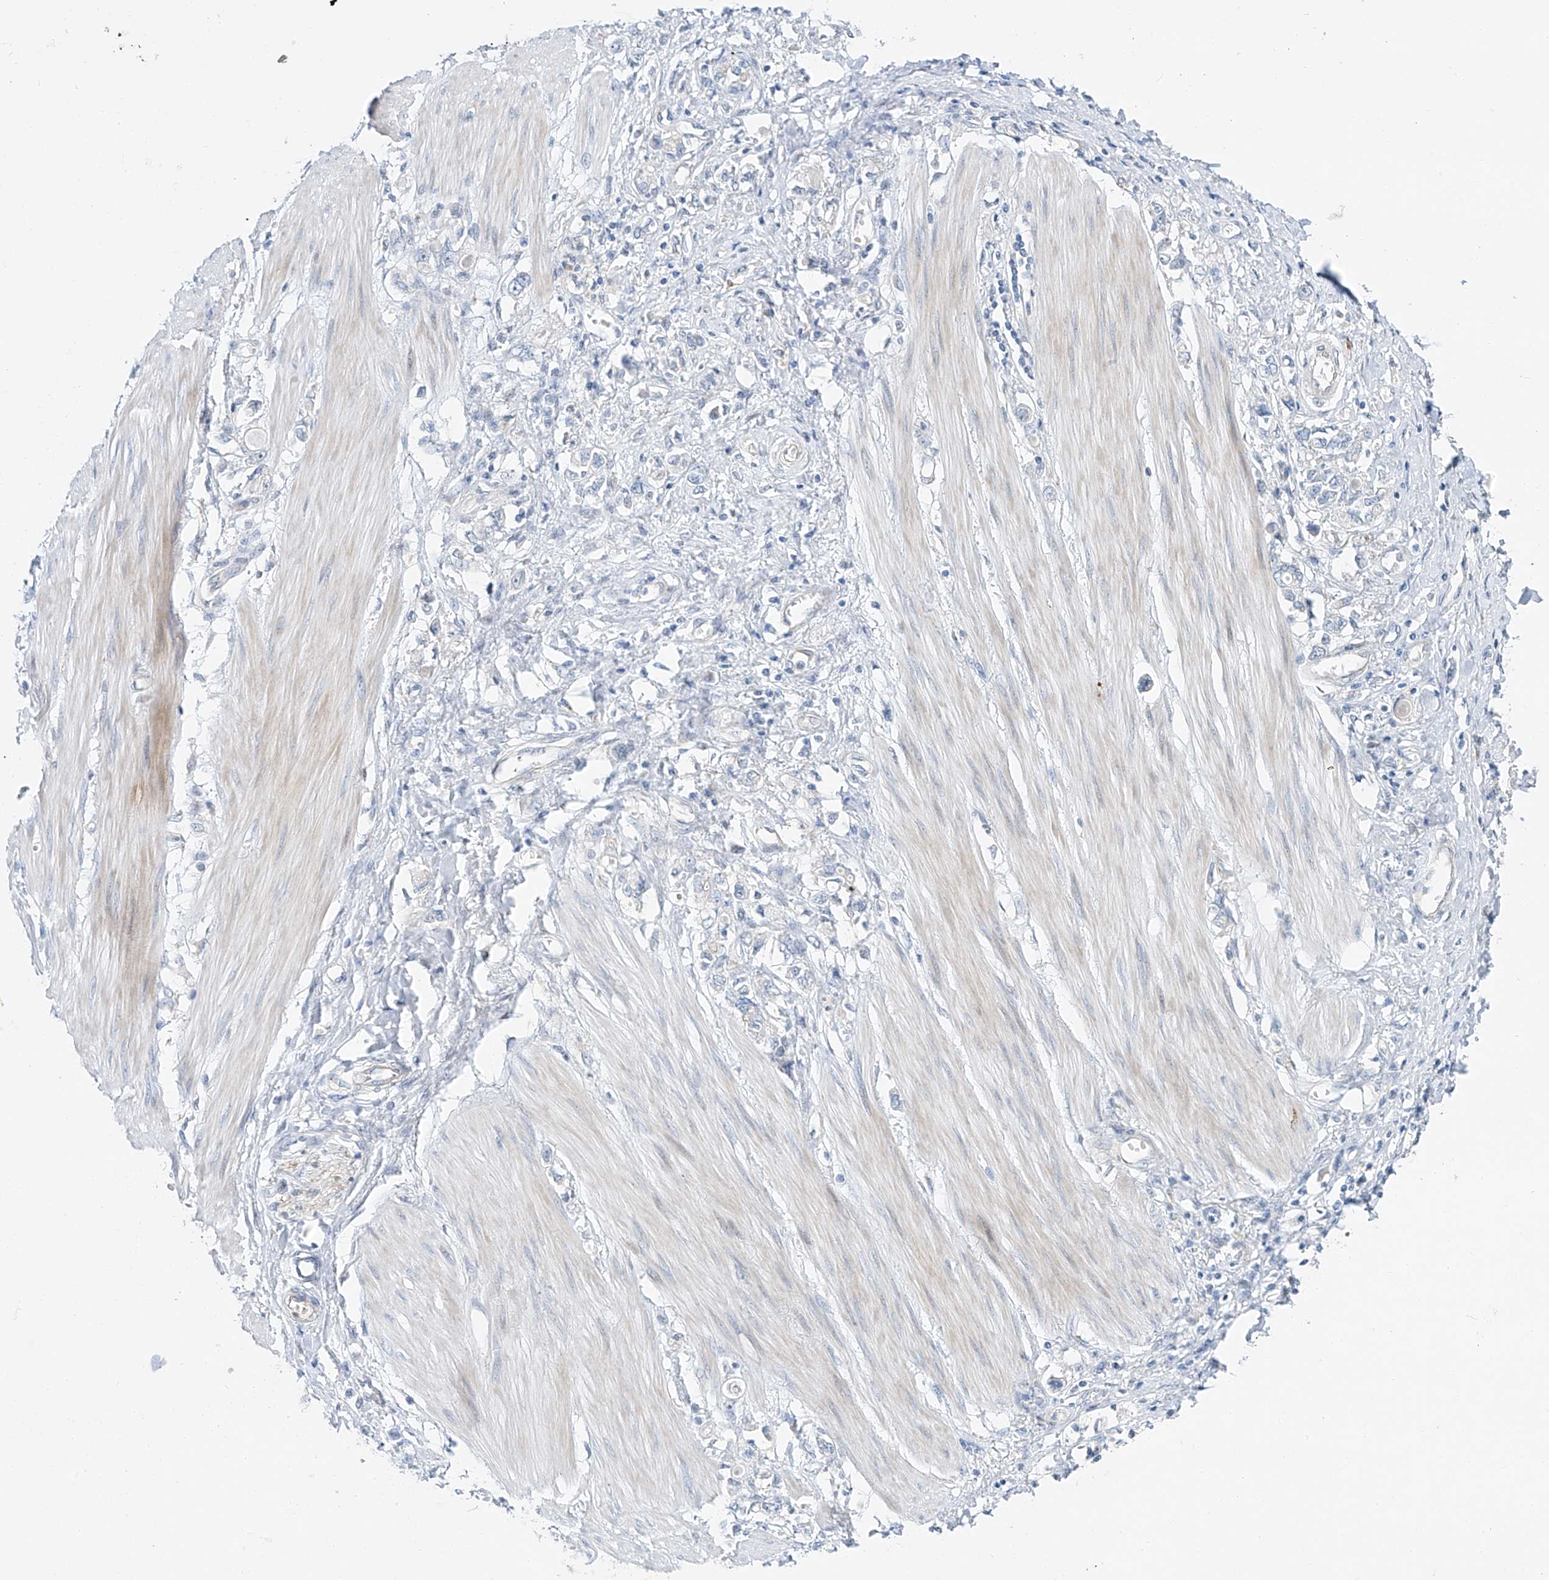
{"staining": {"intensity": "negative", "quantity": "none", "location": "none"}, "tissue": "stomach cancer", "cell_type": "Tumor cells", "image_type": "cancer", "snomed": [{"axis": "morphology", "description": "Adenocarcinoma, NOS"}, {"axis": "topography", "description": "Stomach"}], "caption": "Immunohistochemistry (IHC) of human stomach cancer (adenocarcinoma) exhibits no staining in tumor cells.", "gene": "CLDND1", "patient": {"sex": "female", "age": 76}}